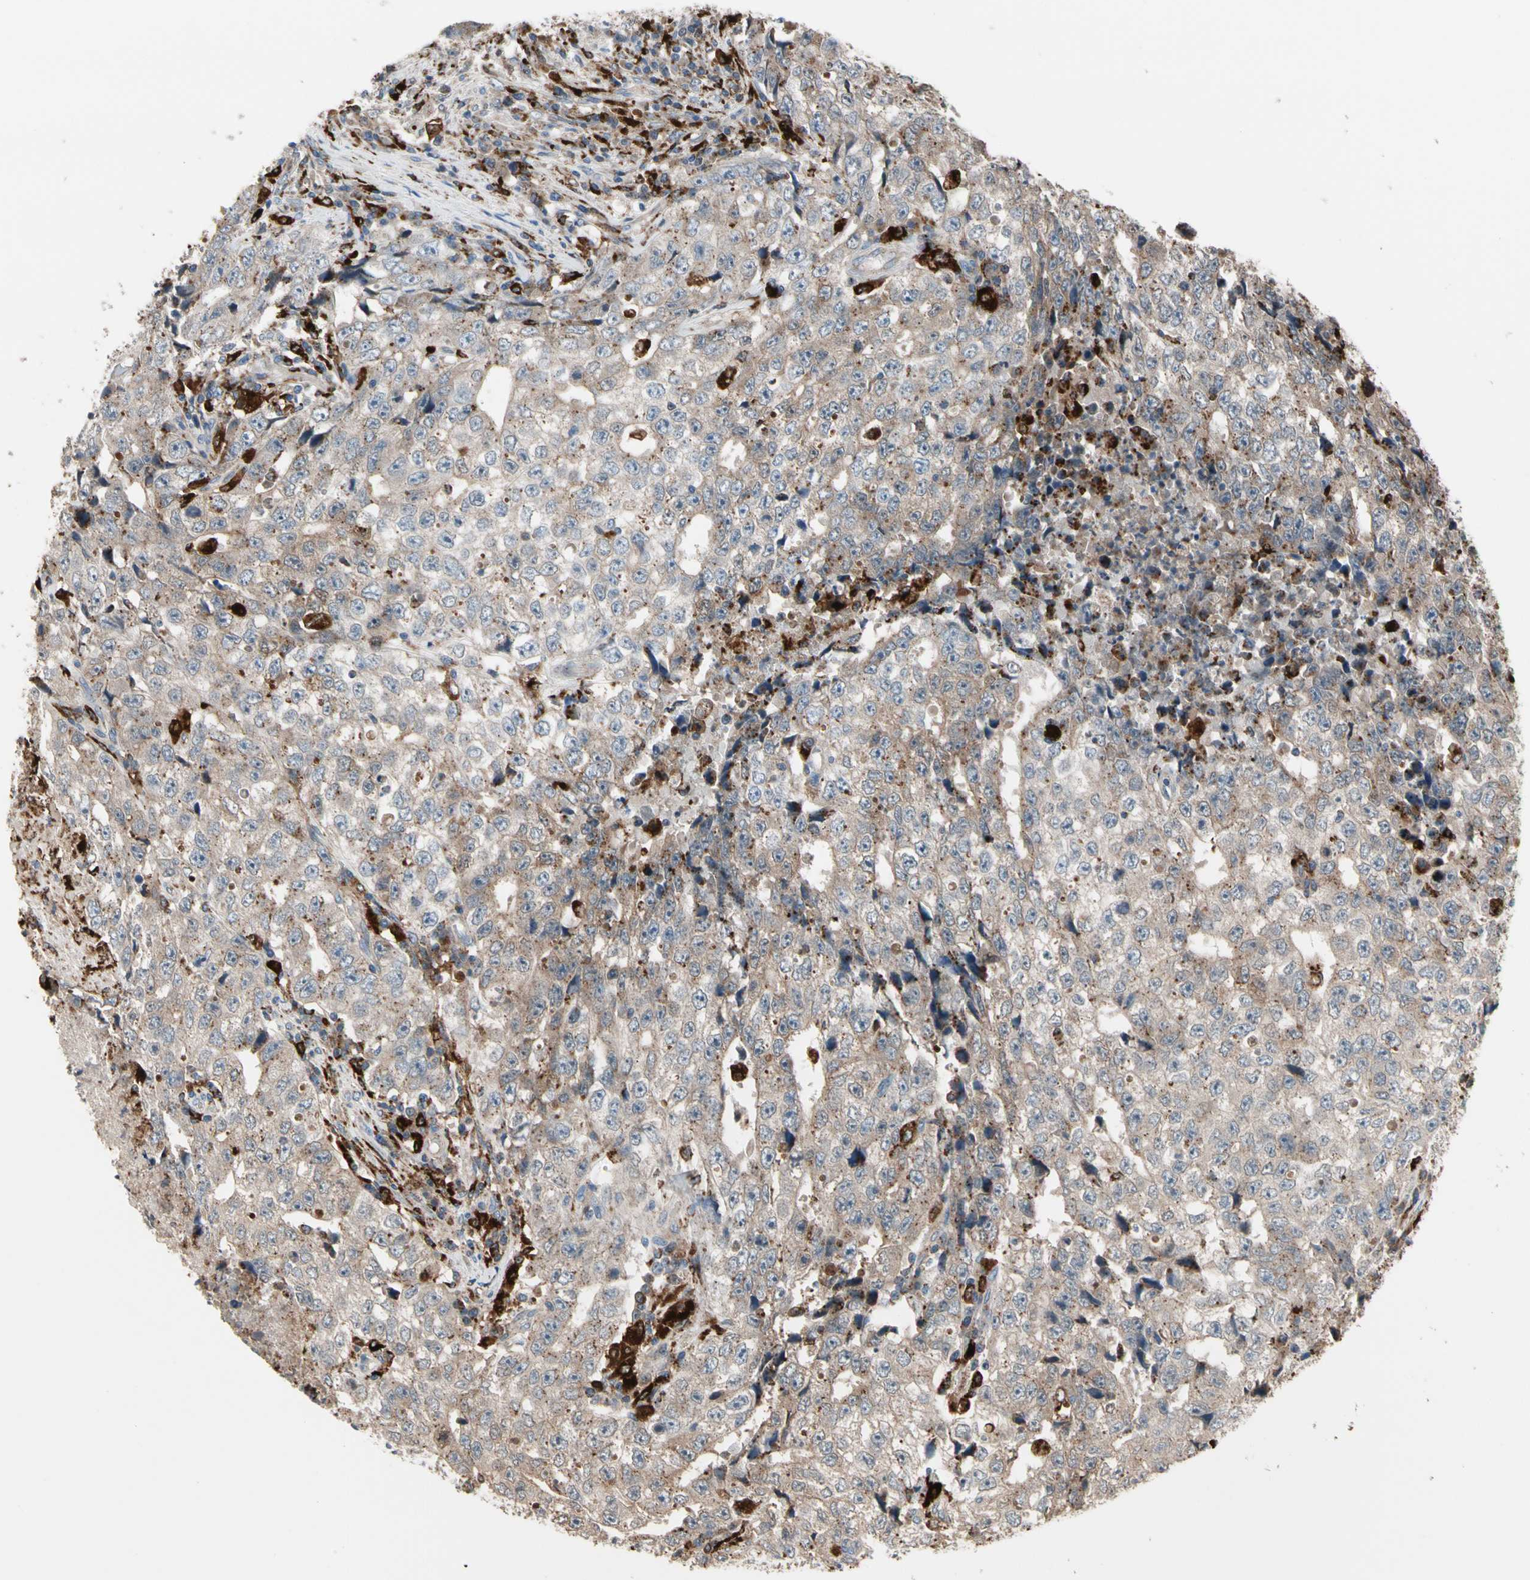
{"staining": {"intensity": "moderate", "quantity": "<25%", "location": "cytoplasmic/membranous"}, "tissue": "testis cancer", "cell_type": "Tumor cells", "image_type": "cancer", "snomed": [{"axis": "morphology", "description": "Necrosis, NOS"}, {"axis": "morphology", "description": "Carcinoma, Embryonal, NOS"}, {"axis": "topography", "description": "Testis"}], "caption": "Immunohistochemistry image of human testis cancer (embryonal carcinoma) stained for a protein (brown), which exhibits low levels of moderate cytoplasmic/membranous expression in approximately <25% of tumor cells.", "gene": "GM2A", "patient": {"sex": "male", "age": 19}}